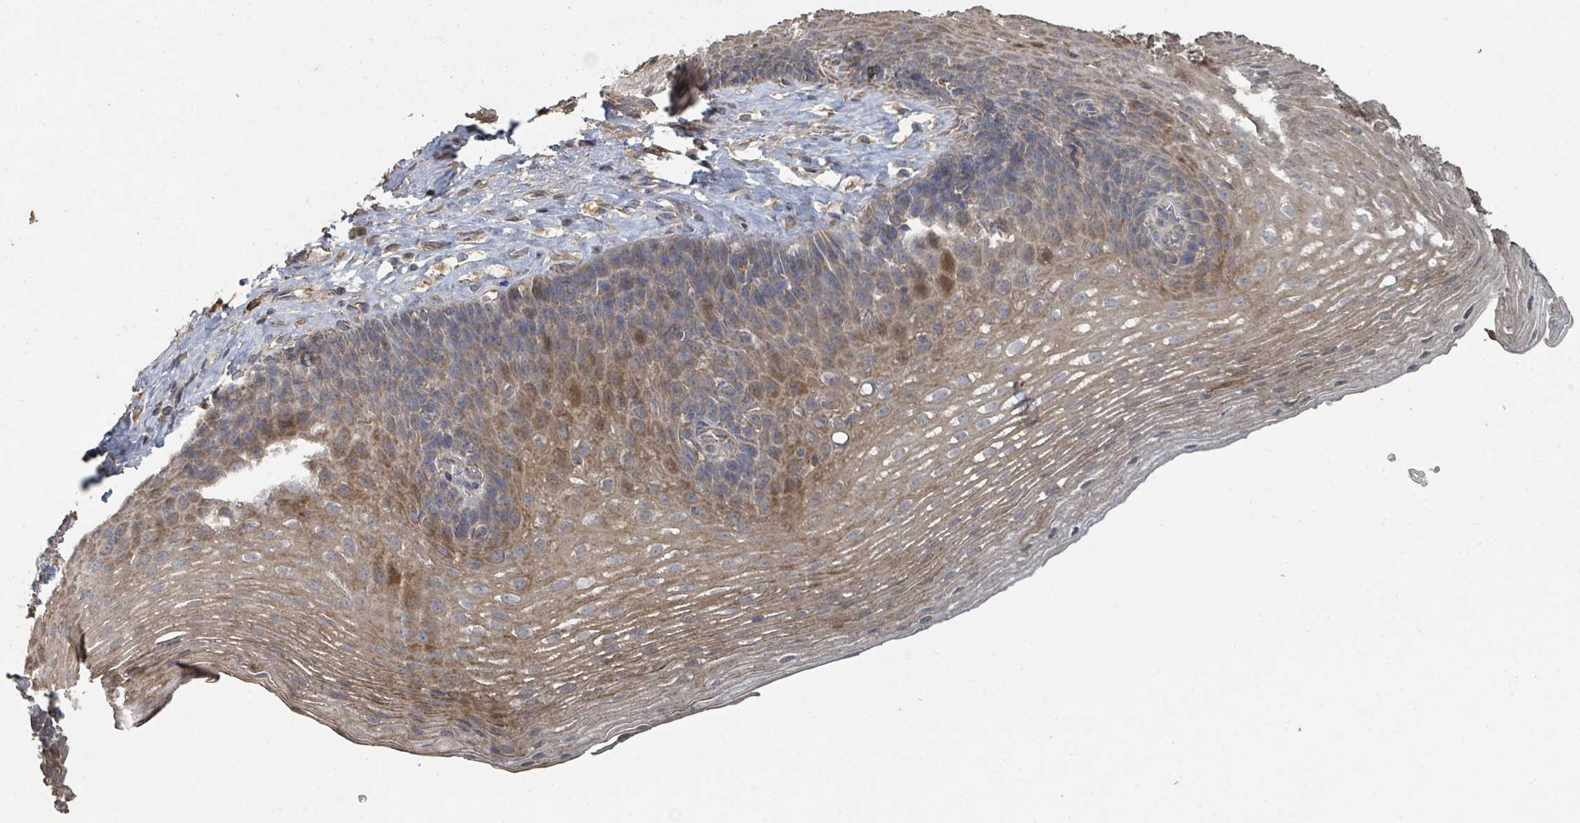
{"staining": {"intensity": "moderate", "quantity": "25%-75%", "location": "cytoplasmic/membranous,nuclear"}, "tissue": "esophagus", "cell_type": "Squamous epithelial cells", "image_type": "normal", "snomed": [{"axis": "morphology", "description": "Normal tissue, NOS"}, {"axis": "topography", "description": "Esophagus"}], "caption": "The micrograph displays staining of normal esophagus, revealing moderate cytoplasmic/membranous,nuclear protein staining (brown color) within squamous epithelial cells. The staining was performed using DAB (3,3'-diaminobenzidine) to visualize the protein expression in brown, while the nuclei were stained in blue with hematoxylin (Magnification: 20x).", "gene": "WDFY1", "patient": {"sex": "female", "age": 66}}